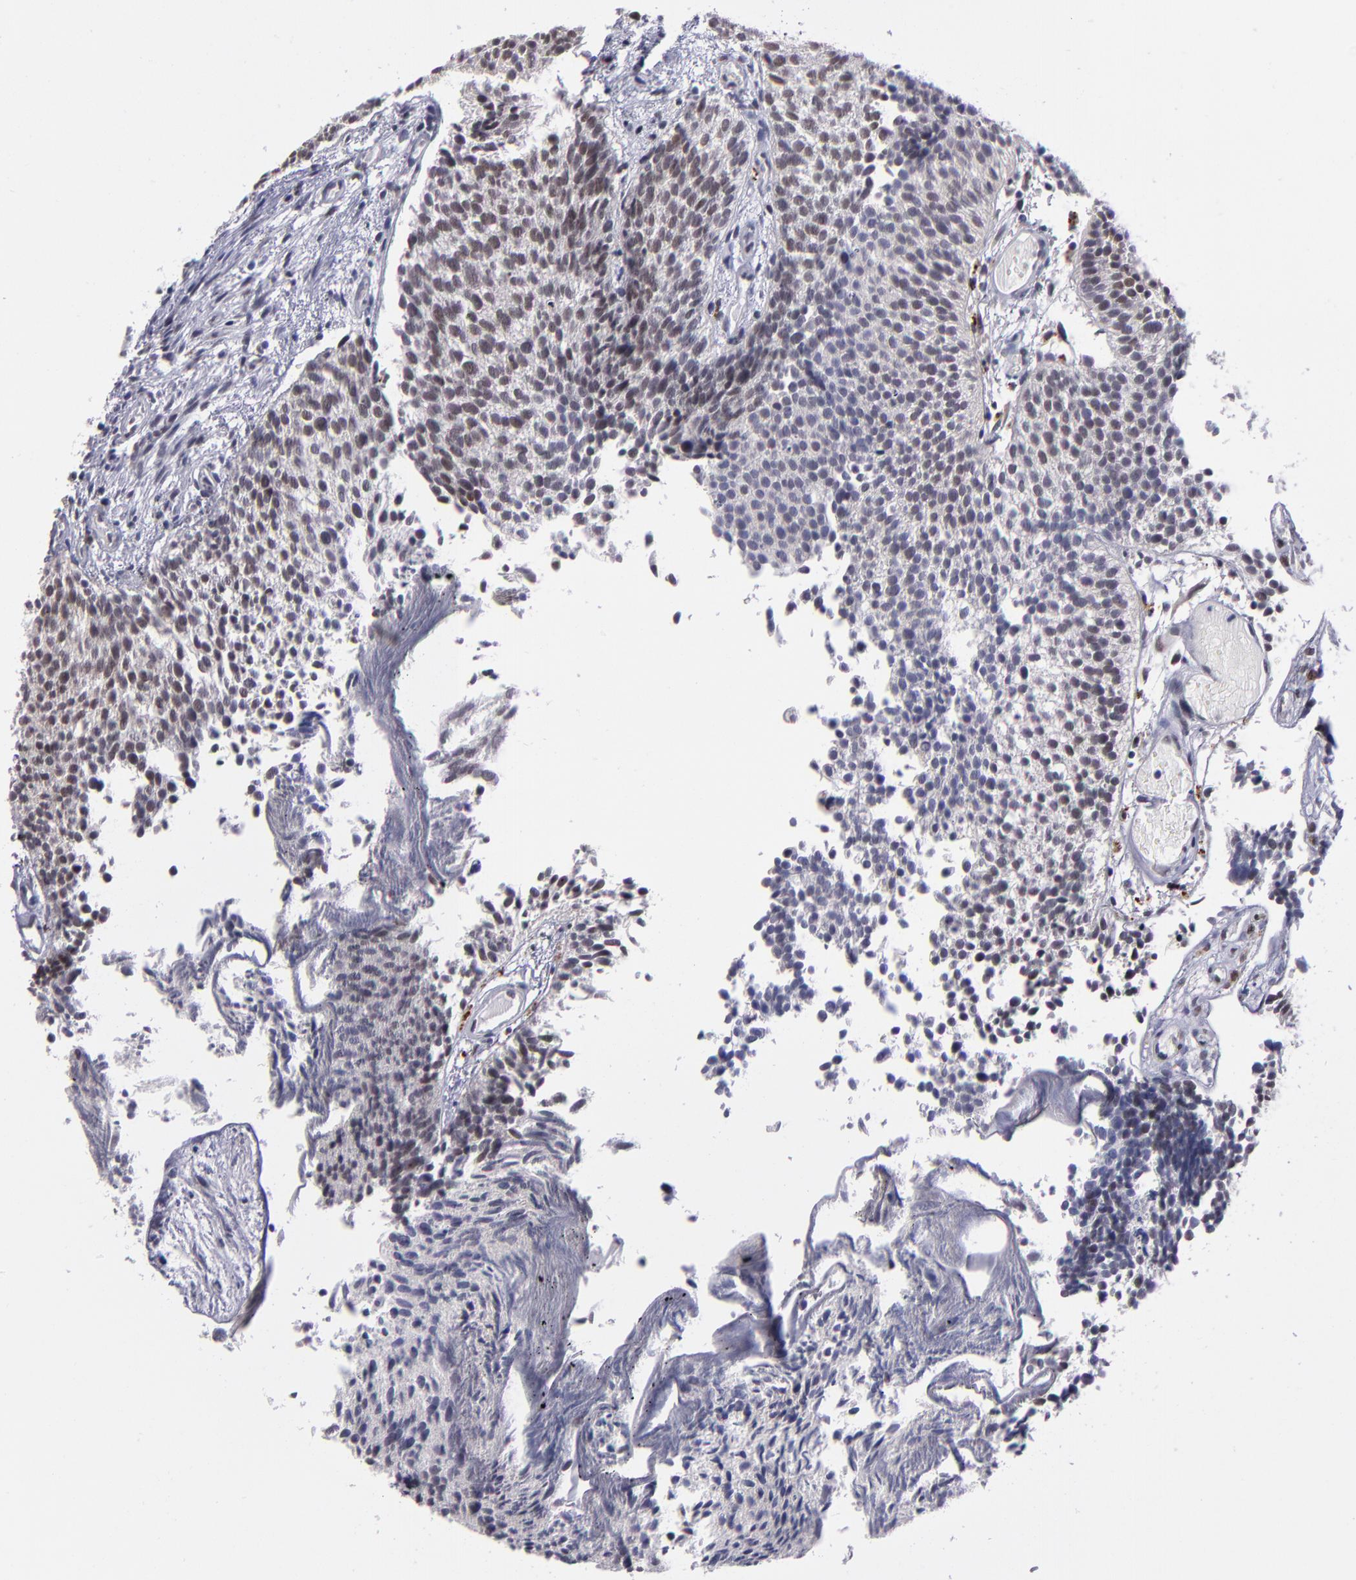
{"staining": {"intensity": "weak", "quantity": "25%-75%", "location": "nuclear"}, "tissue": "urothelial cancer", "cell_type": "Tumor cells", "image_type": "cancer", "snomed": [{"axis": "morphology", "description": "Urothelial carcinoma, Low grade"}, {"axis": "topography", "description": "Urinary bladder"}], "caption": "About 25%-75% of tumor cells in urothelial carcinoma (low-grade) demonstrate weak nuclear protein expression as visualized by brown immunohistochemical staining.", "gene": "OTUB2", "patient": {"sex": "male", "age": 84}}